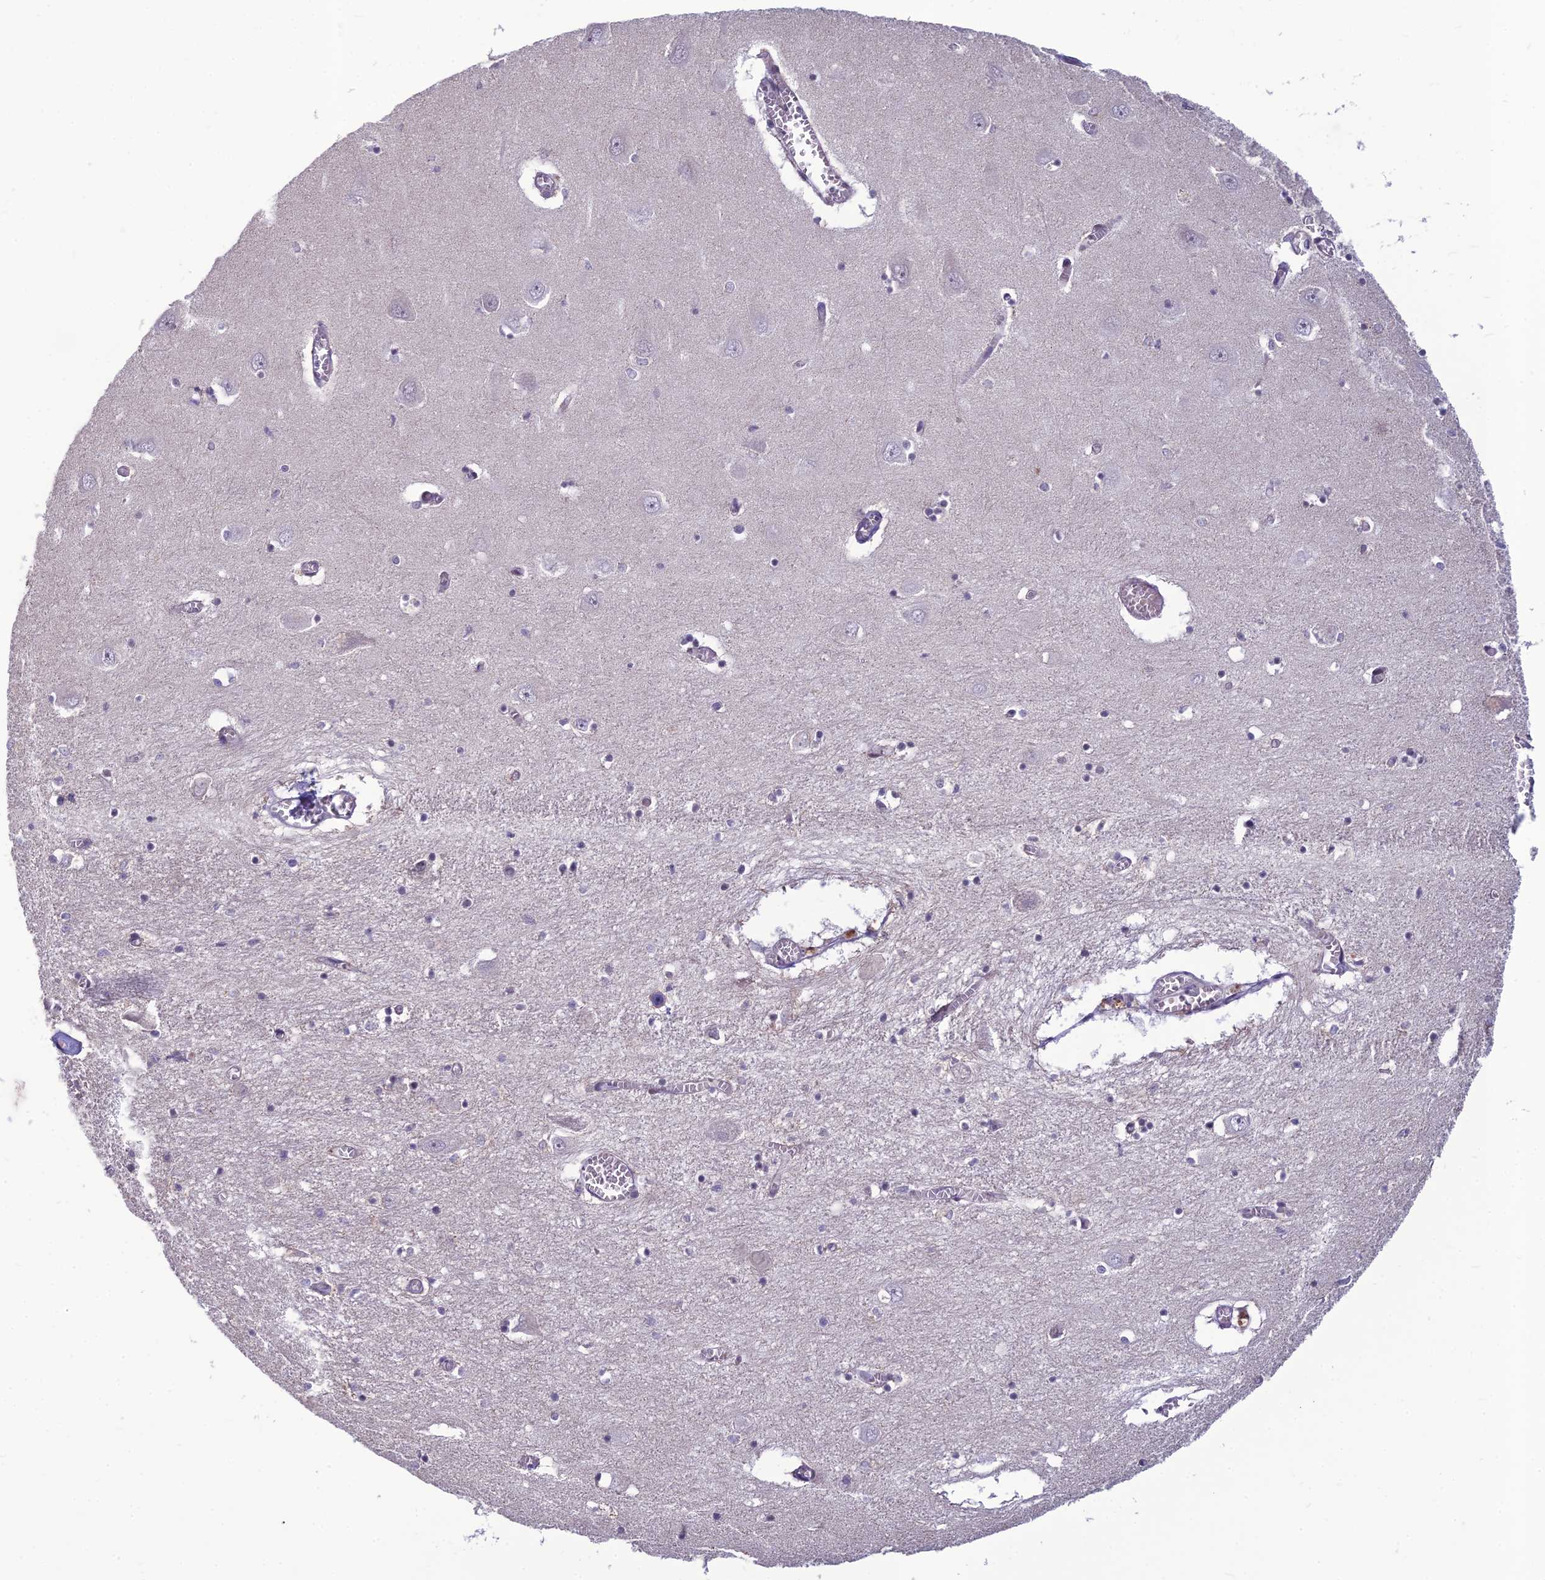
{"staining": {"intensity": "negative", "quantity": "none", "location": "none"}, "tissue": "hippocampus", "cell_type": "Glial cells", "image_type": "normal", "snomed": [{"axis": "morphology", "description": "Normal tissue, NOS"}, {"axis": "topography", "description": "Hippocampus"}], "caption": "Hippocampus was stained to show a protein in brown. There is no significant expression in glial cells. Brightfield microscopy of immunohistochemistry (IHC) stained with DAB (brown) and hematoxylin (blue), captured at high magnification.", "gene": "FBRS", "patient": {"sex": "male", "age": 70}}